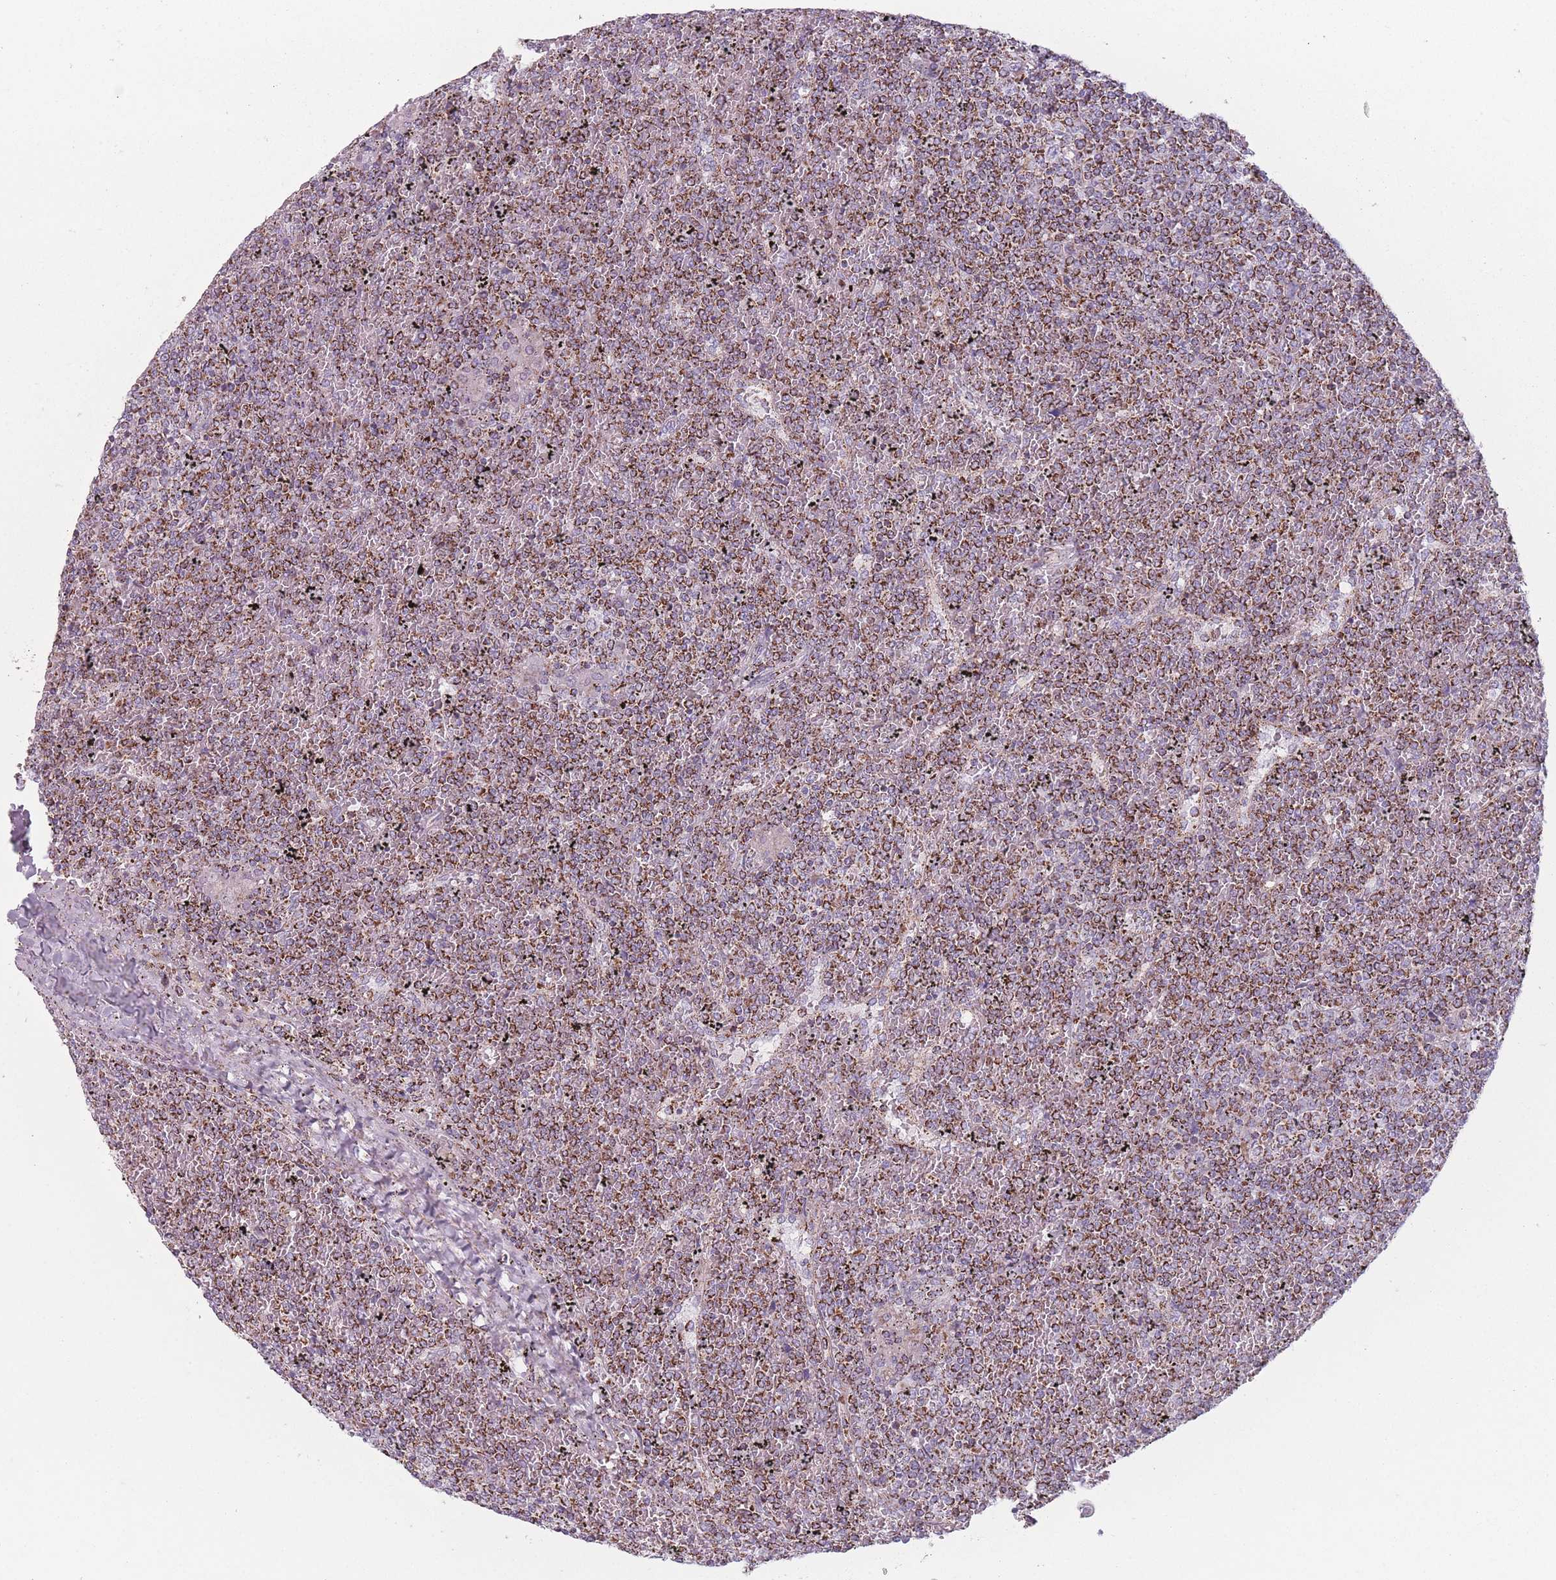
{"staining": {"intensity": "strong", "quantity": ">75%", "location": "cytoplasmic/membranous"}, "tissue": "lymphoma", "cell_type": "Tumor cells", "image_type": "cancer", "snomed": [{"axis": "morphology", "description": "Malignant lymphoma, non-Hodgkin's type, Low grade"}, {"axis": "topography", "description": "Spleen"}], "caption": "Strong cytoplasmic/membranous protein positivity is appreciated in about >75% of tumor cells in malignant lymphoma, non-Hodgkin's type (low-grade). The protein is shown in brown color, while the nuclei are stained blue.", "gene": "DCHS1", "patient": {"sex": "female", "age": 19}}